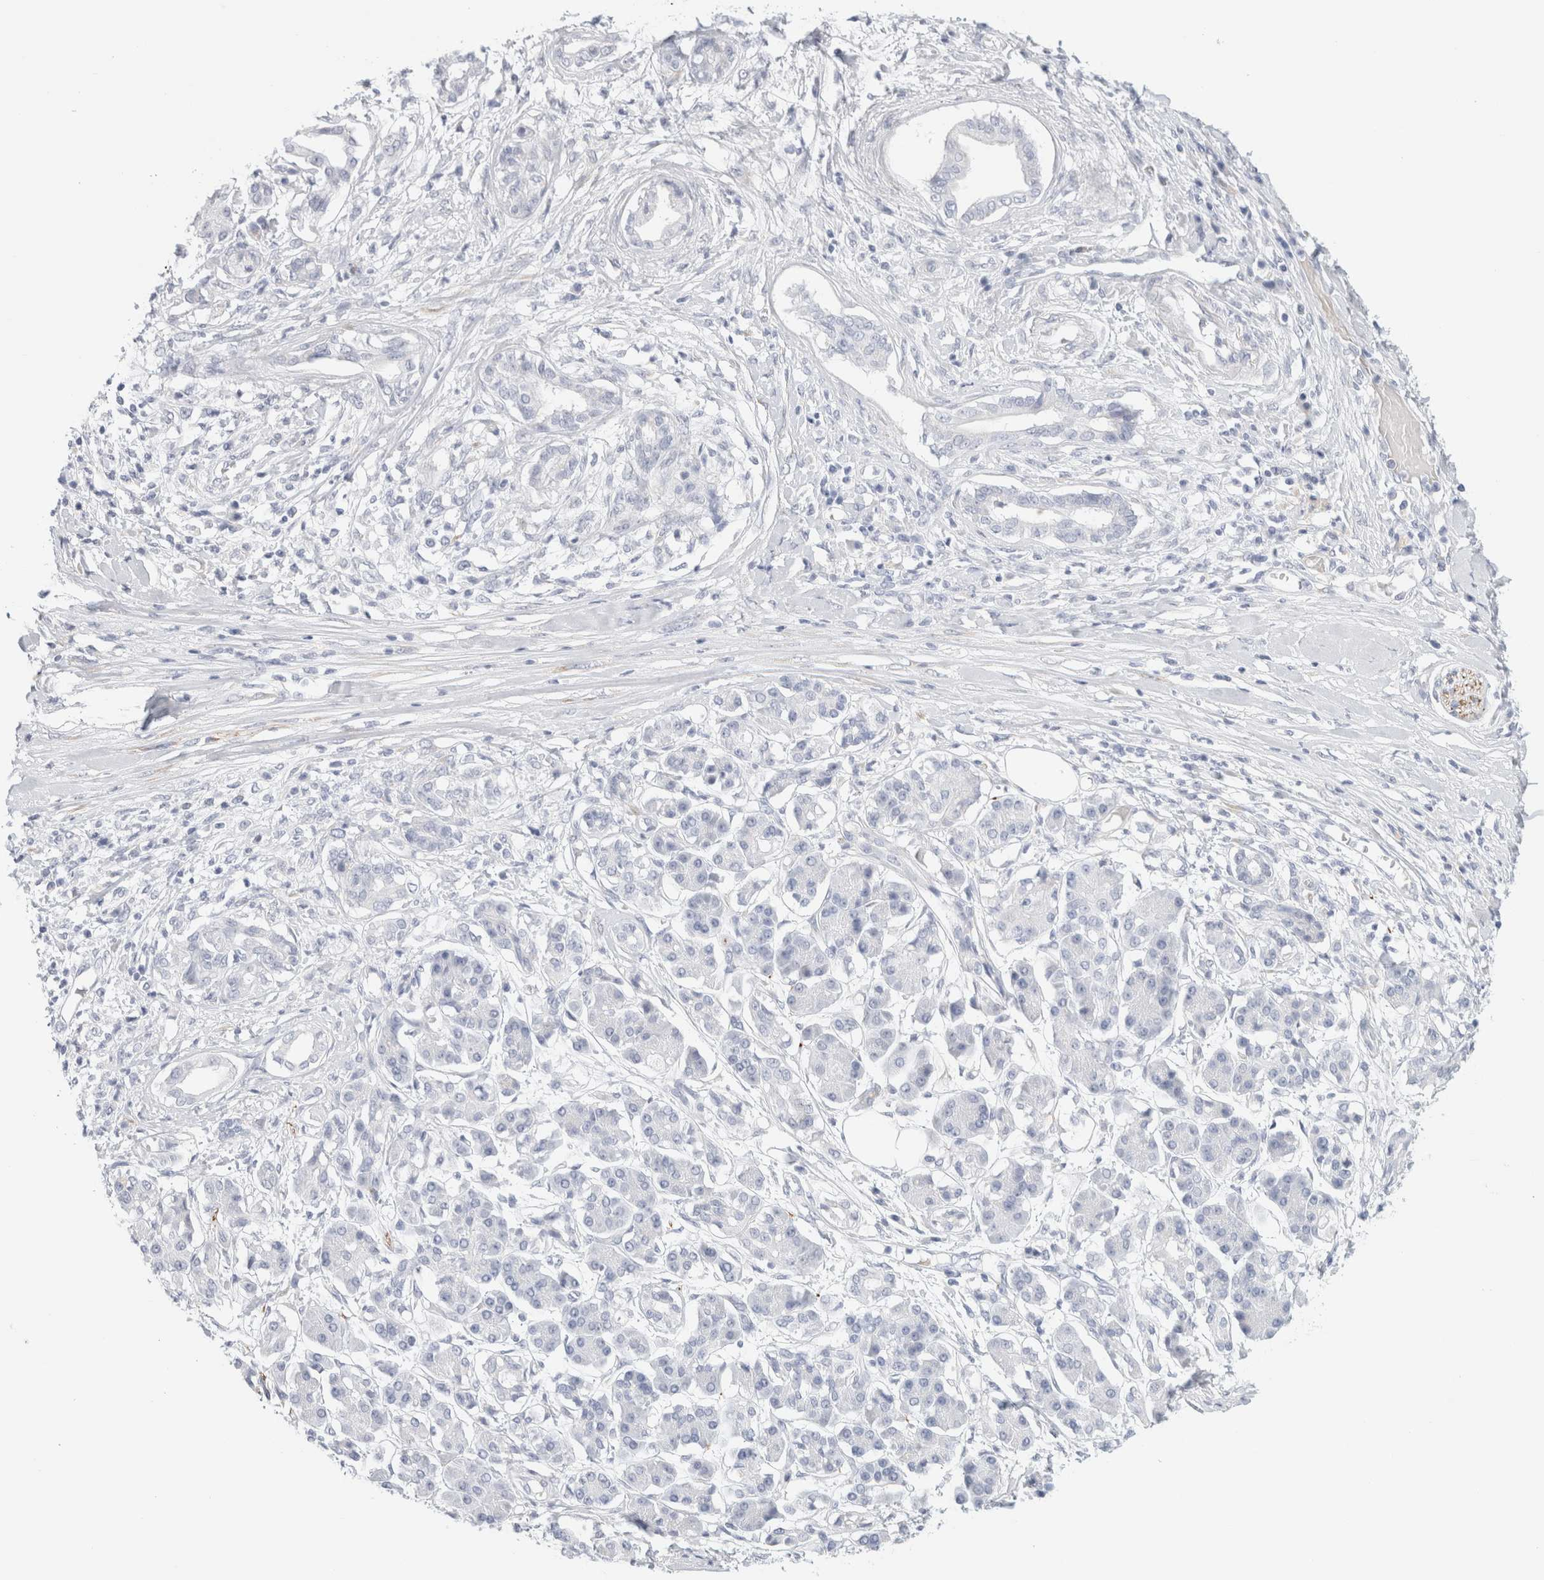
{"staining": {"intensity": "negative", "quantity": "none", "location": "none"}, "tissue": "pancreatic cancer", "cell_type": "Tumor cells", "image_type": "cancer", "snomed": [{"axis": "morphology", "description": "Adenocarcinoma, NOS"}, {"axis": "topography", "description": "Pancreas"}], "caption": "Image shows no protein expression in tumor cells of pancreatic cancer (adenocarcinoma) tissue.", "gene": "RTN4", "patient": {"sex": "female", "age": 56}}